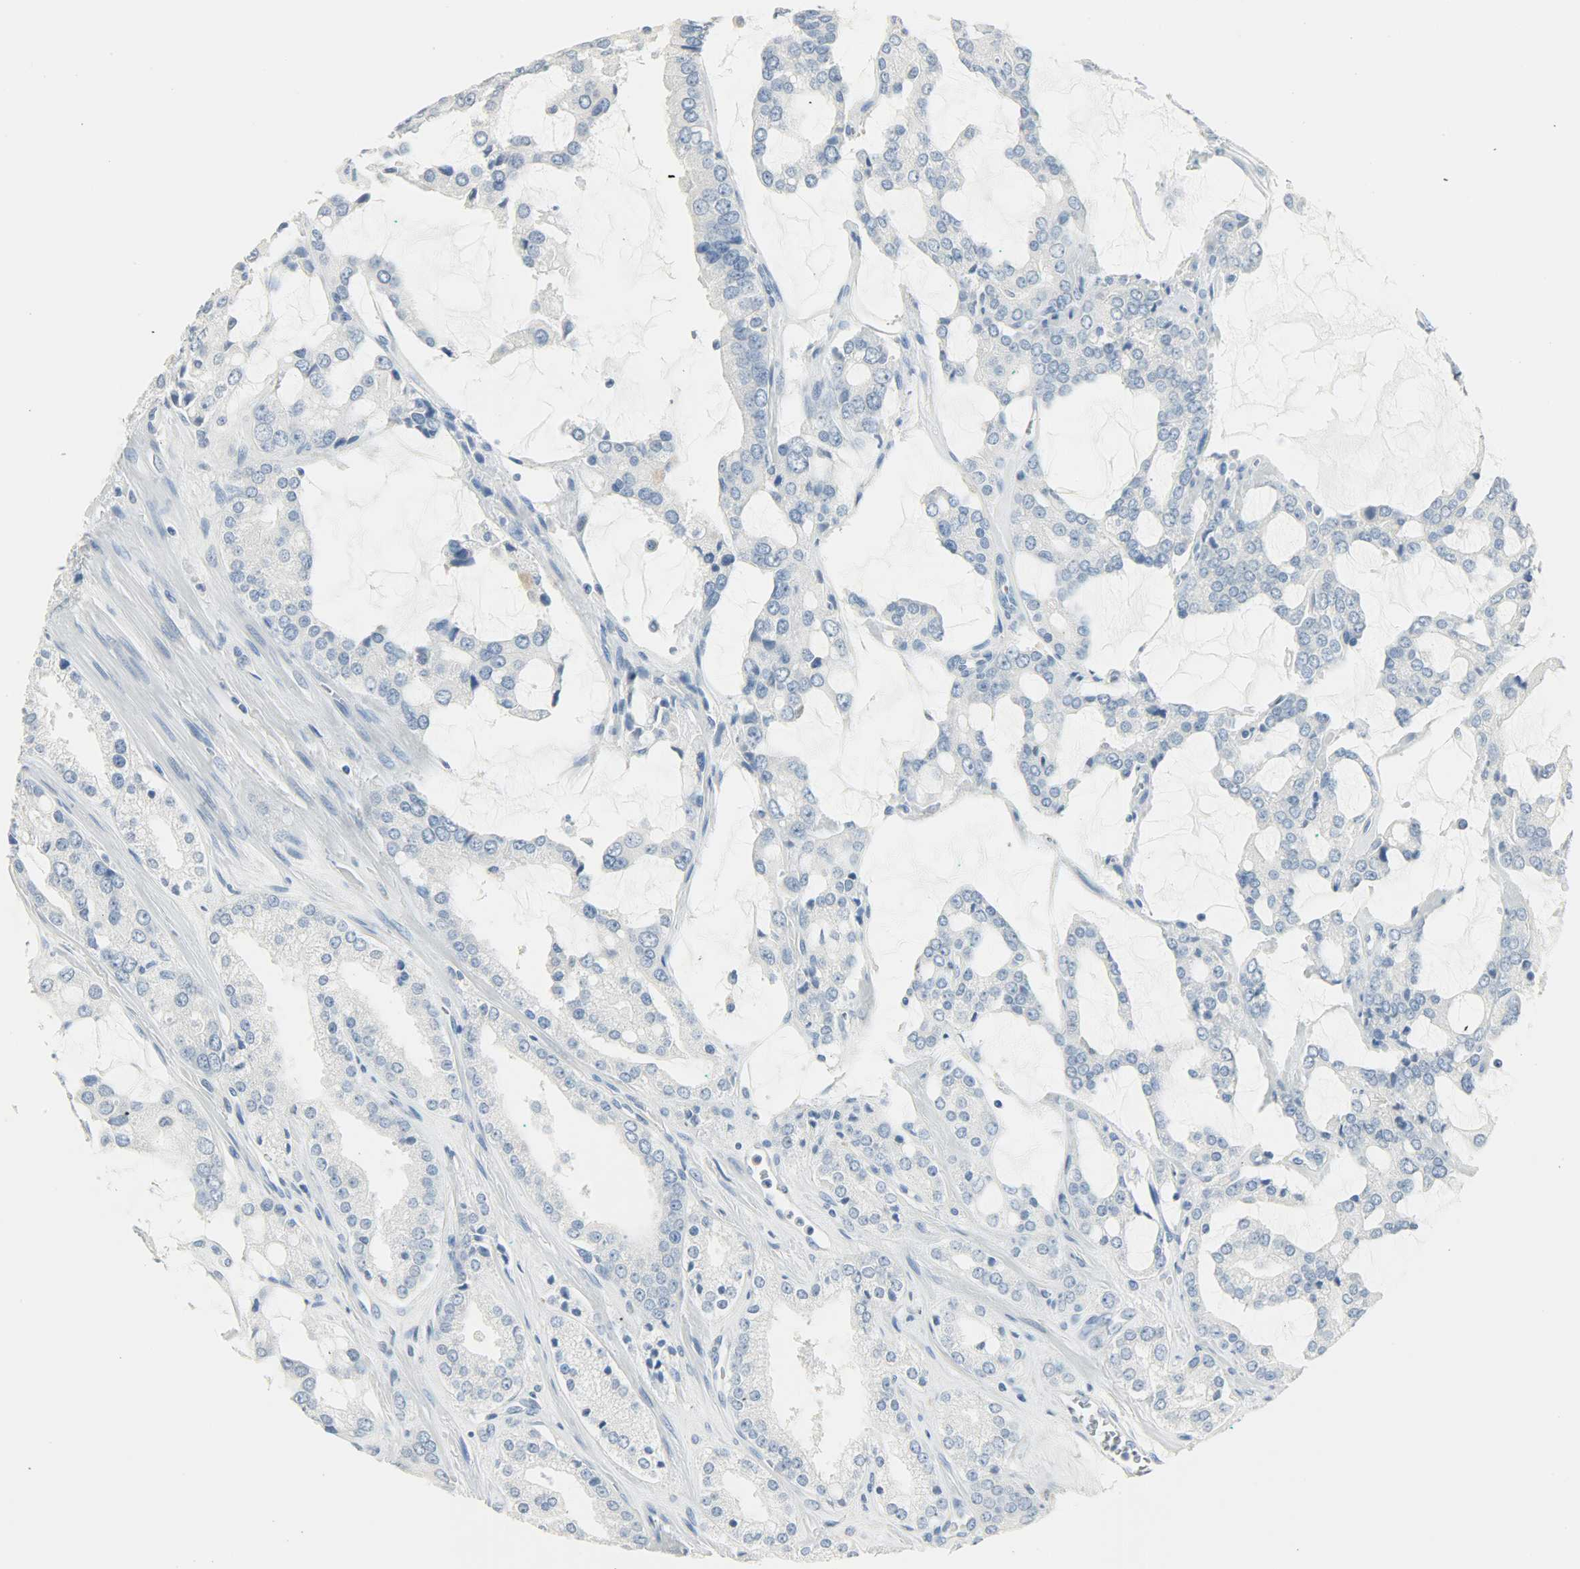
{"staining": {"intensity": "negative", "quantity": "none", "location": "none"}, "tissue": "prostate cancer", "cell_type": "Tumor cells", "image_type": "cancer", "snomed": [{"axis": "morphology", "description": "Adenocarcinoma, High grade"}, {"axis": "topography", "description": "Prostate"}], "caption": "Immunohistochemistry micrograph of neoplastic tissue: adenocarcinoma (high-grade) (prostate) stained with DAB (3,3'-diaminobenzidine) shows no significant protein staining in tumor cells.", "gene": "PTPN6", "patient": {"sex": "male", "age": 67}}